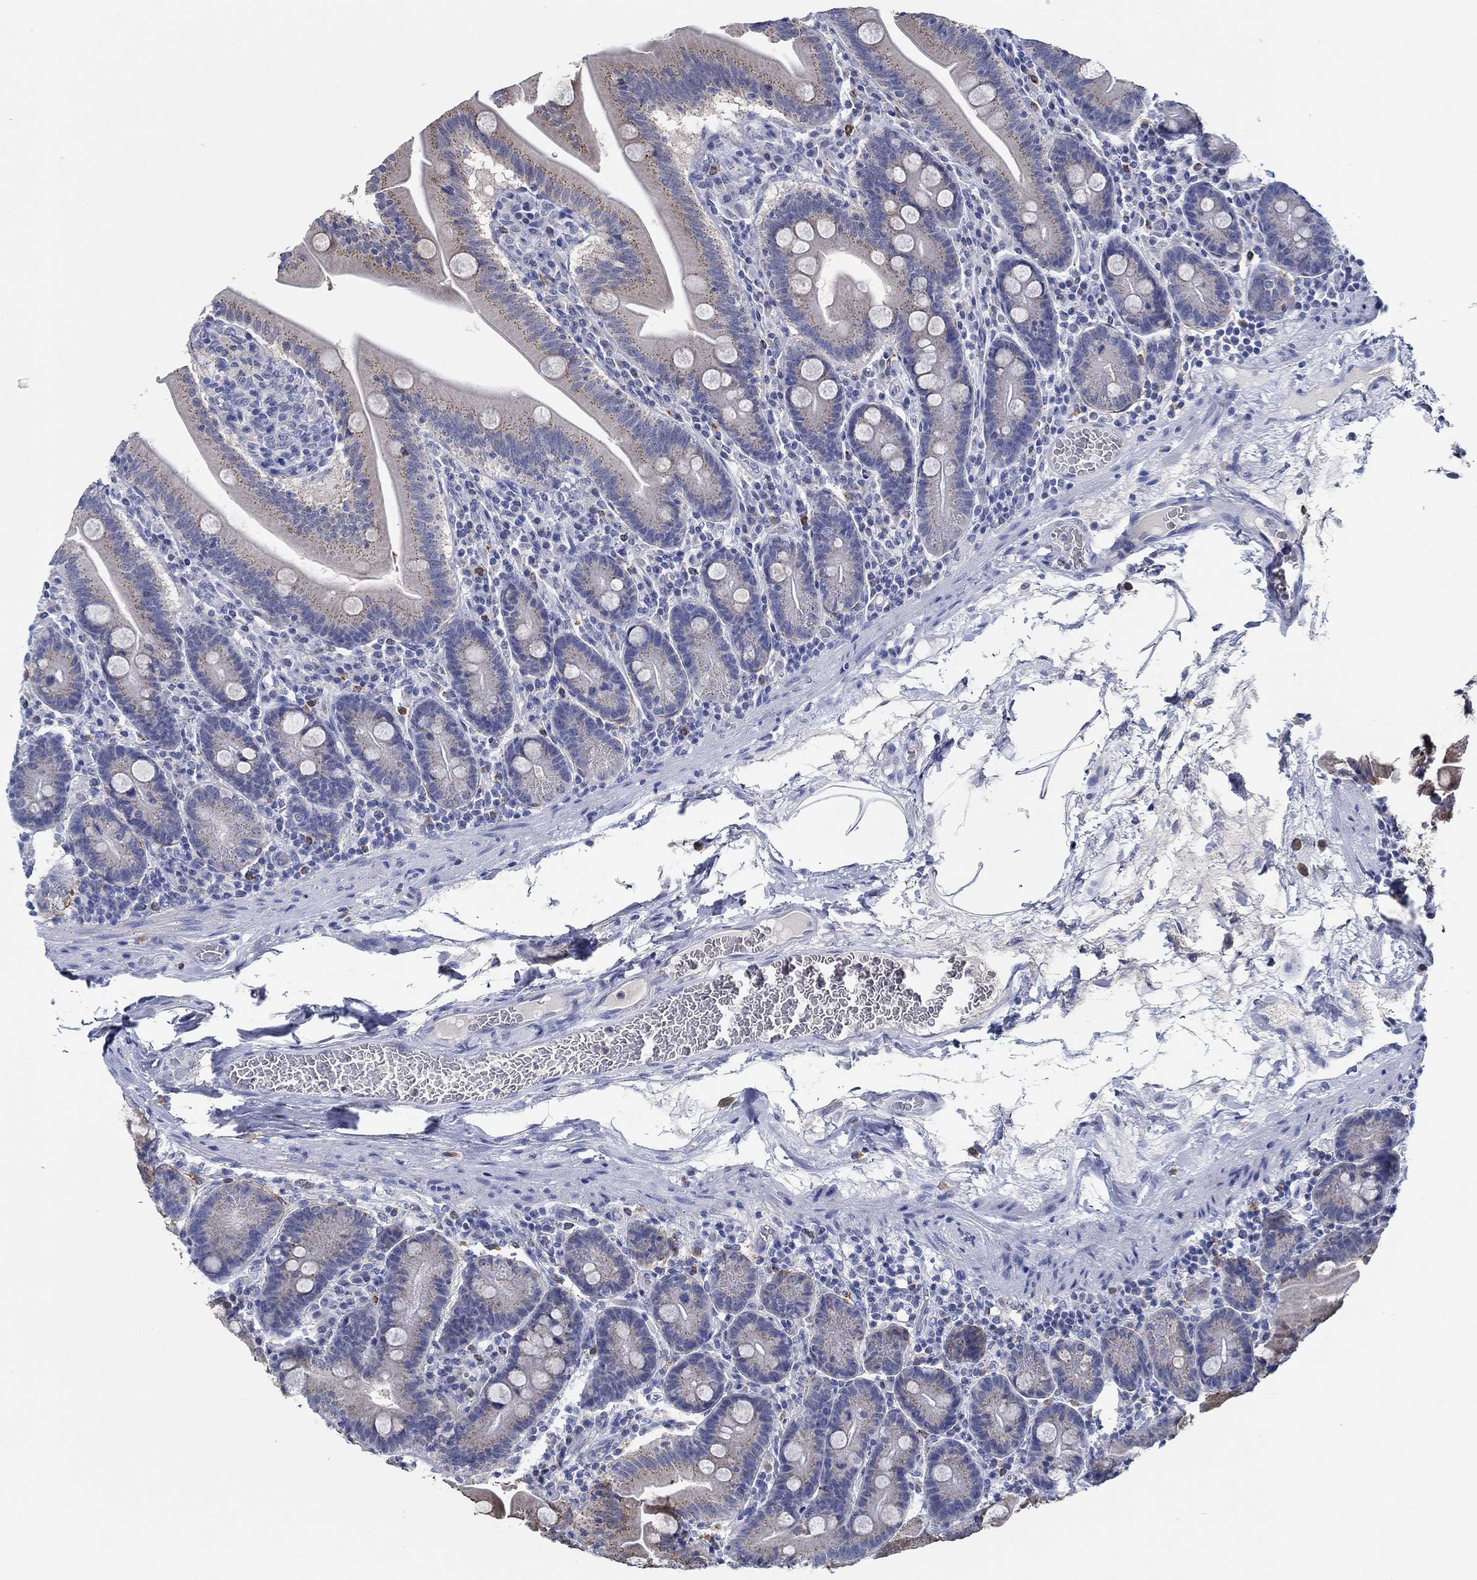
{"staining": {"intensity": "strong", "quantity": "<25%", "location": "cytoplasmic/membranous"}, "tissue": "small intestine", "cell_type": "Glandular cells", "image_type": "normal", "snomed": [{"axis": "morphology", "description": "Normal tissue, NOS"}, {"axis": "topography", "description": "Small intestine"}], "caption": "Brown immunohistochemical staining in normal small intestine shows strong cytoplasmic/membranous staining in about <25% of glandular cells.", "gene": "CPM", "patient": {"sex": "male", "age": 37}}